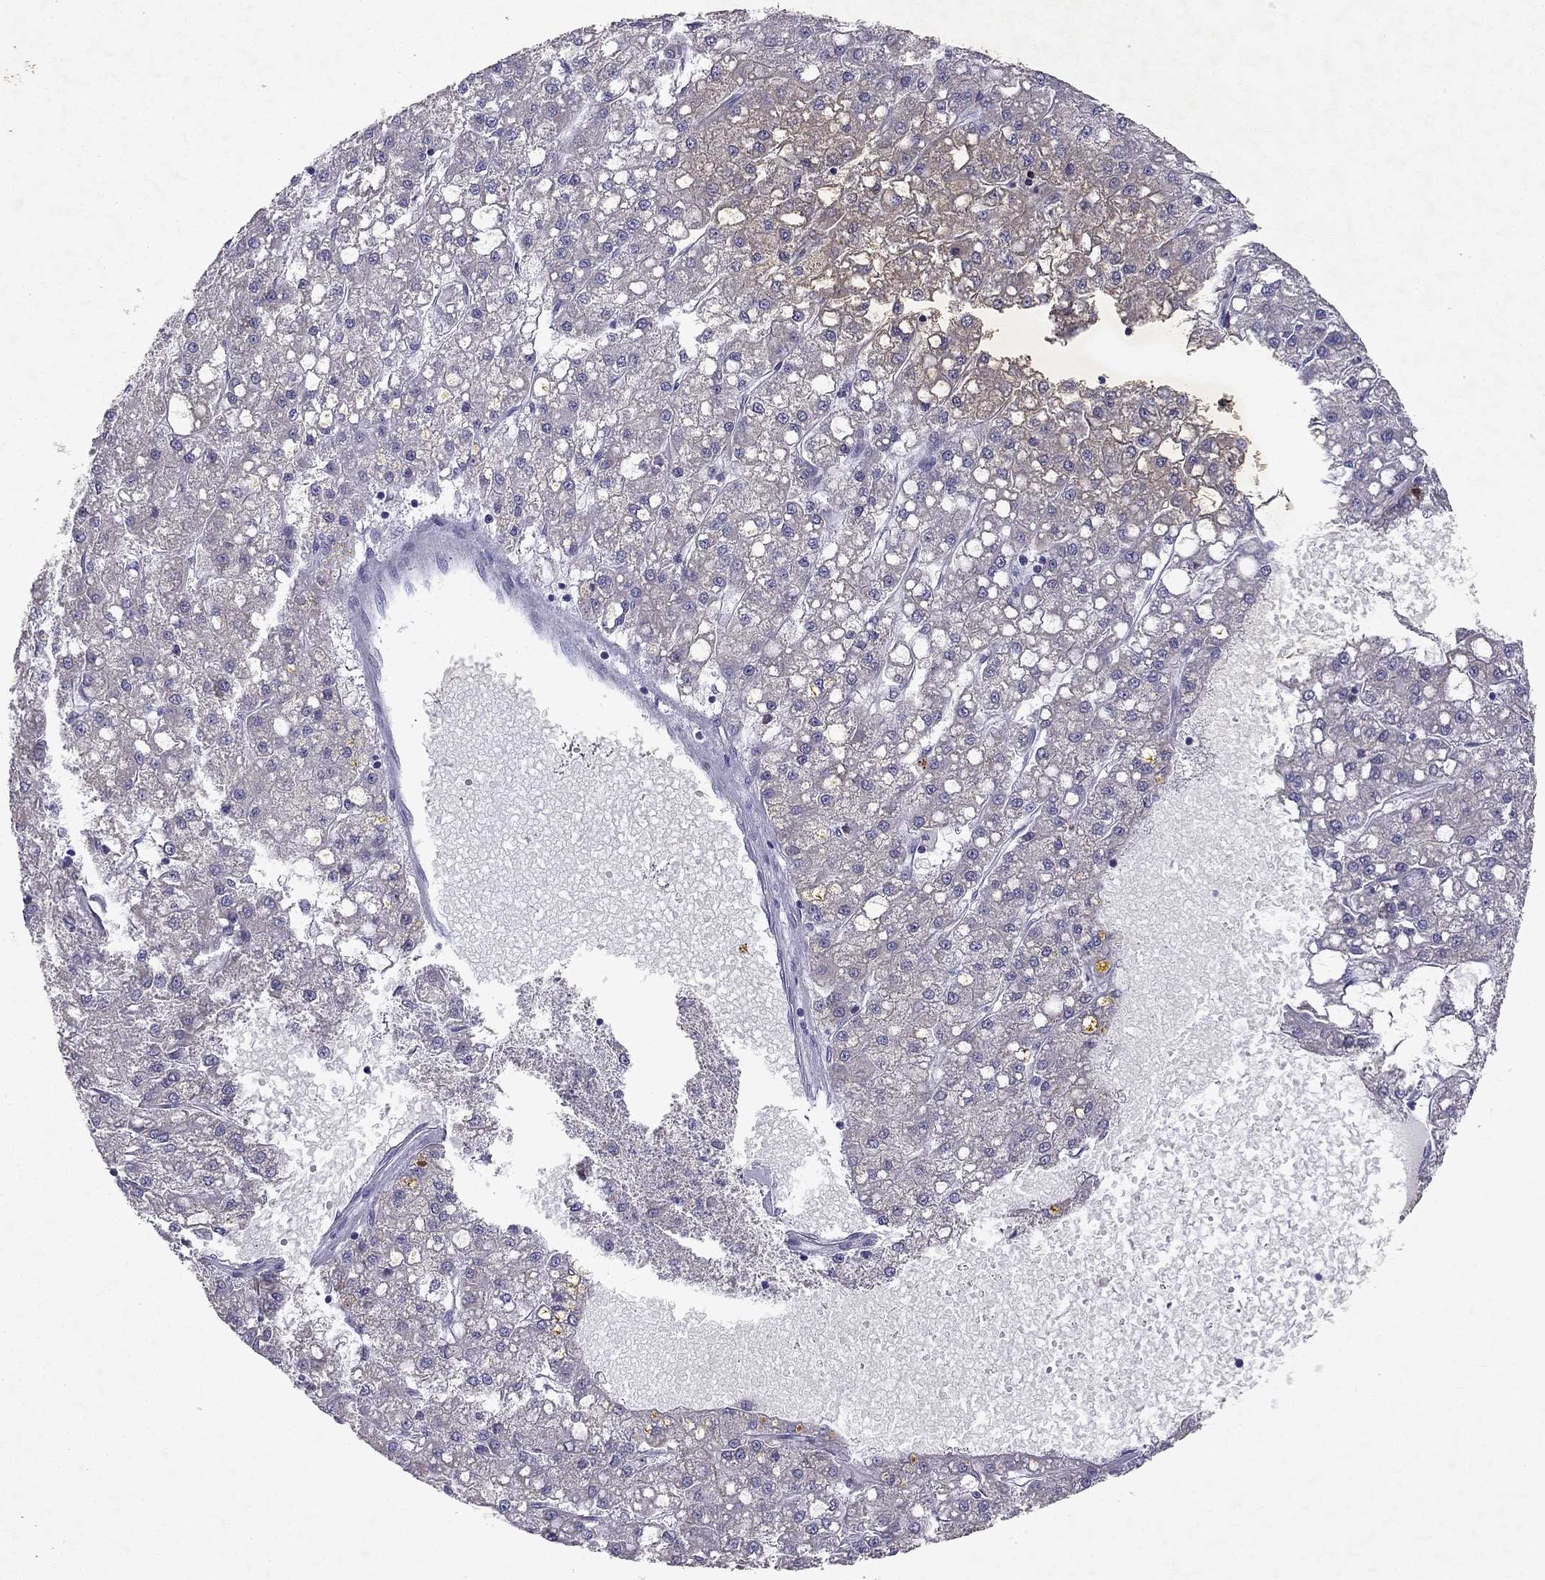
{"staining": {"intensity": "negative", "quantity": "none", "location": "none"}, "tissue": "liver cancer", "cell_type": "Tumor cells", "image_type": "cancer", "snomed": [{"axis": "morphology", "description": "Carcinoma, Hepatocellular, NOS"}, {"axis": "topography", "description": "Liver"}], "caption": "DAB (3,3'-diaminobenzidine) immunohistochemical staining of human liver hepatocellular carcinoma shows no significant staining in tumor cells.", "gene": "SLC6A4", "patient": {"sex": "male", "age": 67}}